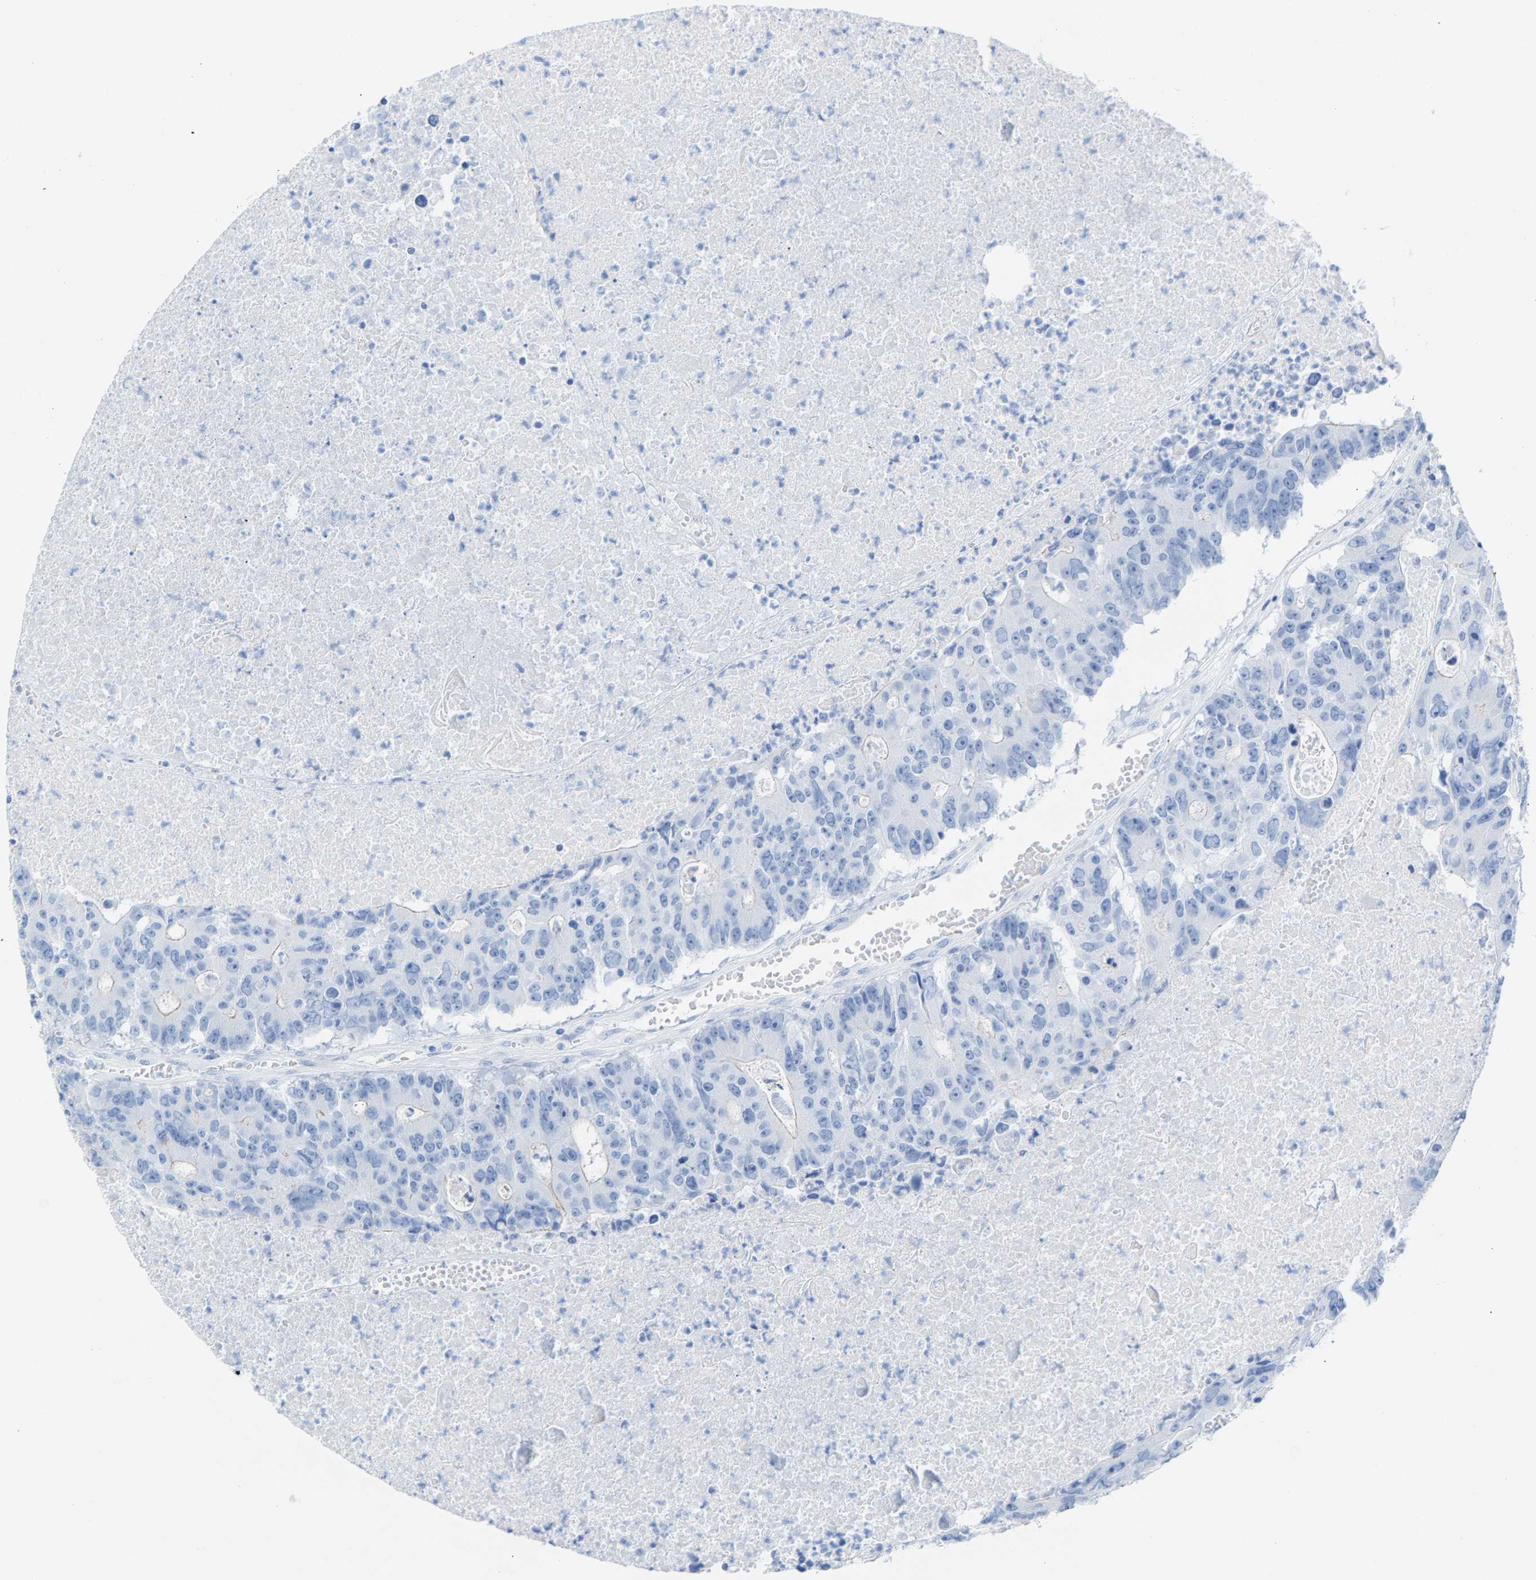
{"staining": {"intensity": "negative", "quantity": "none", "location": "none"}, "tissue": "colorectal cancer", "cell_type": "Tumor cells", "image_type": "cancer", "snomed": [{"axis": "morphology", "description": "Adenocarcinoma, NOS"}, {"axis": "topography", "description": "Colon"}], "caption": "A high-resolution histopathology image shows immunohistochemistry staining of adenocarcinoma (colorectal), which shows no significant staining in tumor cells.", "gene": "CPA1", "patient": {"sex": "male", "age": 87}}